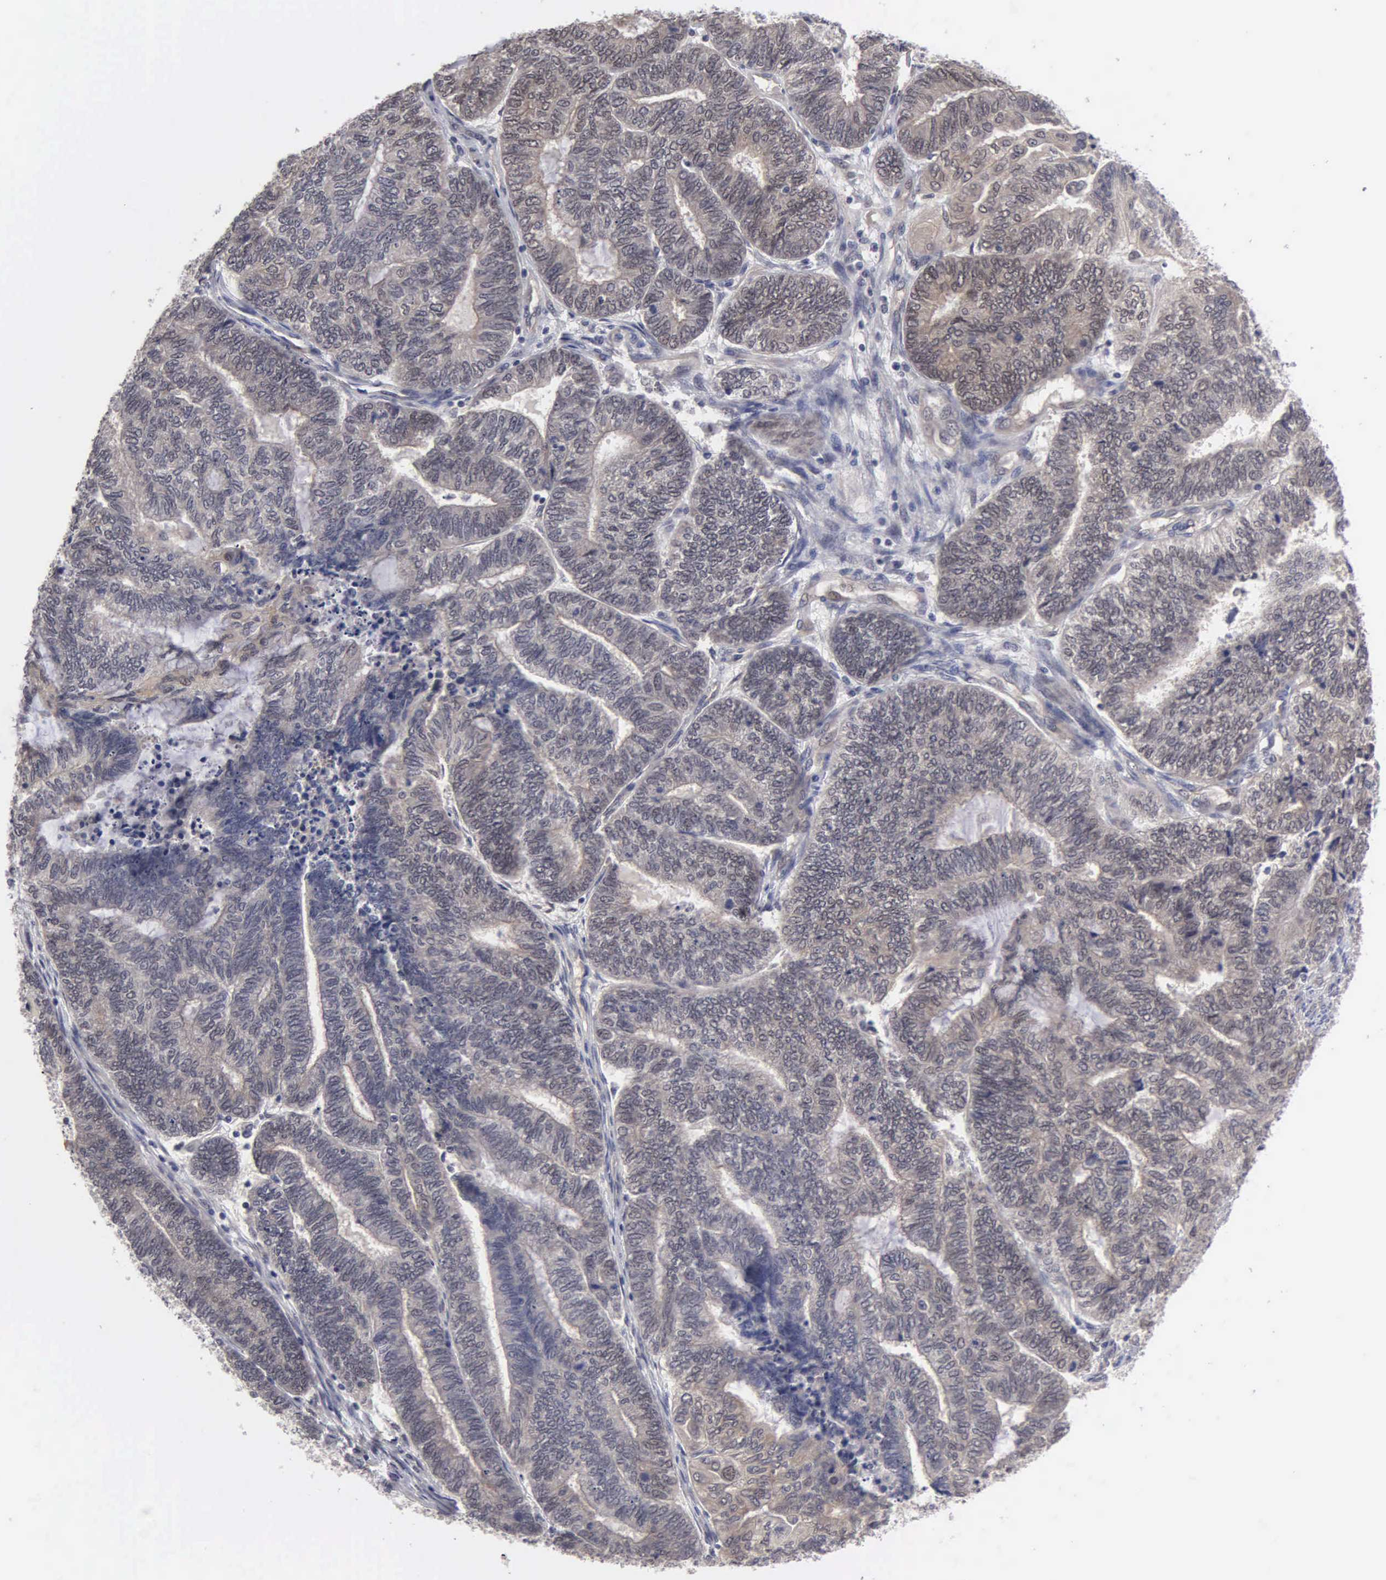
{"staining": {"intensity": "weak", "quantity": "<25%", "location": "cytoplasmic/membranous"}, "tissue": "endometrial cancer", "cell_type": "Tumor cells", "image_type": "cancer", "snomed": [{"axis": "morphology", "description": "Adenocarcinoma, NOS"}, {"axis": "topography", "description": "Uterus"}, {"axis": "topography", "description": "Endometrium"}], "caption": "Immunohistochemistry histopathology image of endometrial cancer stained for a protein (brown), which exhibits no expression in tumor cells.", "gene": "ZBTB33", "patient": {"sex": "female", "age": 70}}